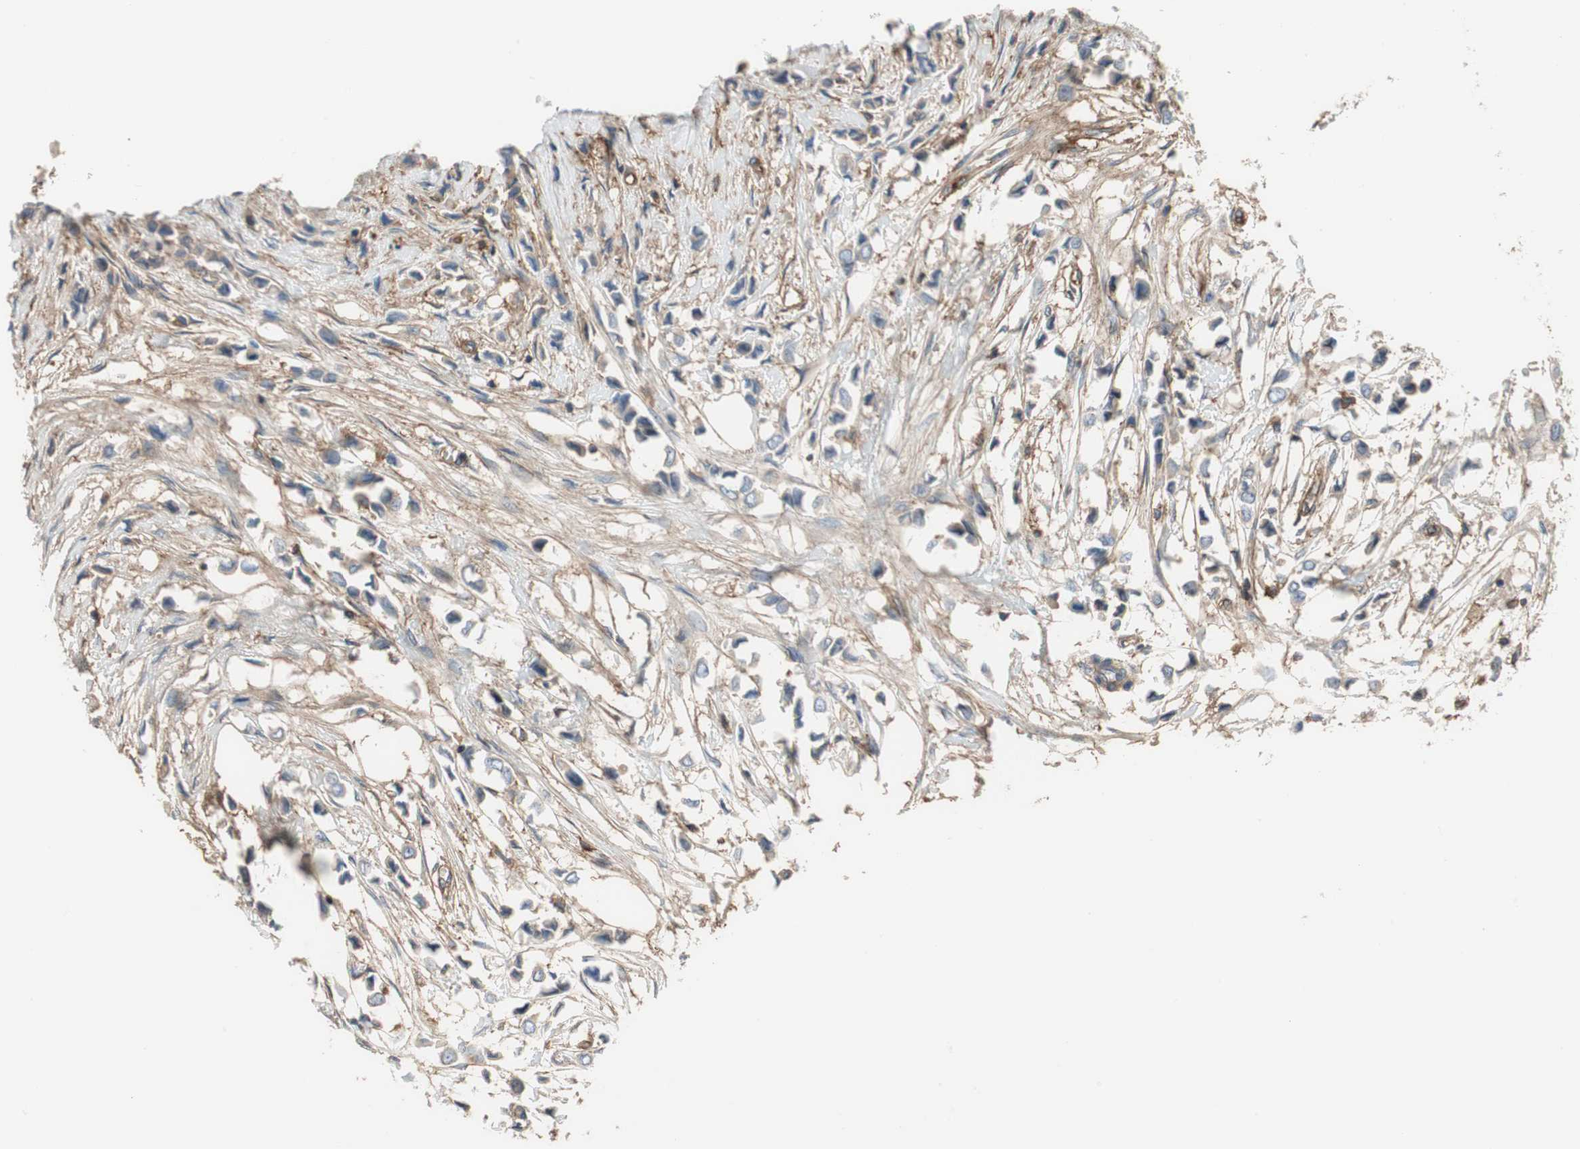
{"staining": {"intensity": "negative", "quantity": "none", "location": "none"}, "tissue": "breast cancer", "cell_type": "Tumor cells", "image_type": "cancer", "snomed": [{"axis": "morphology", "description": "Lobular carcinoma"}, {"axis": "topography", "description": "Breast"}], "caption": "This is a histopathology image of immunohistochemistry (IHC) staining of breast cancer, which shows no positivity in tumor cells. (DAB (3,3'-diaminobenzidine) immunohistochemistry with hematoxylin counter stain).", "gene": "IL1RL1", "patient": {"sex": "female", "age": 51}}